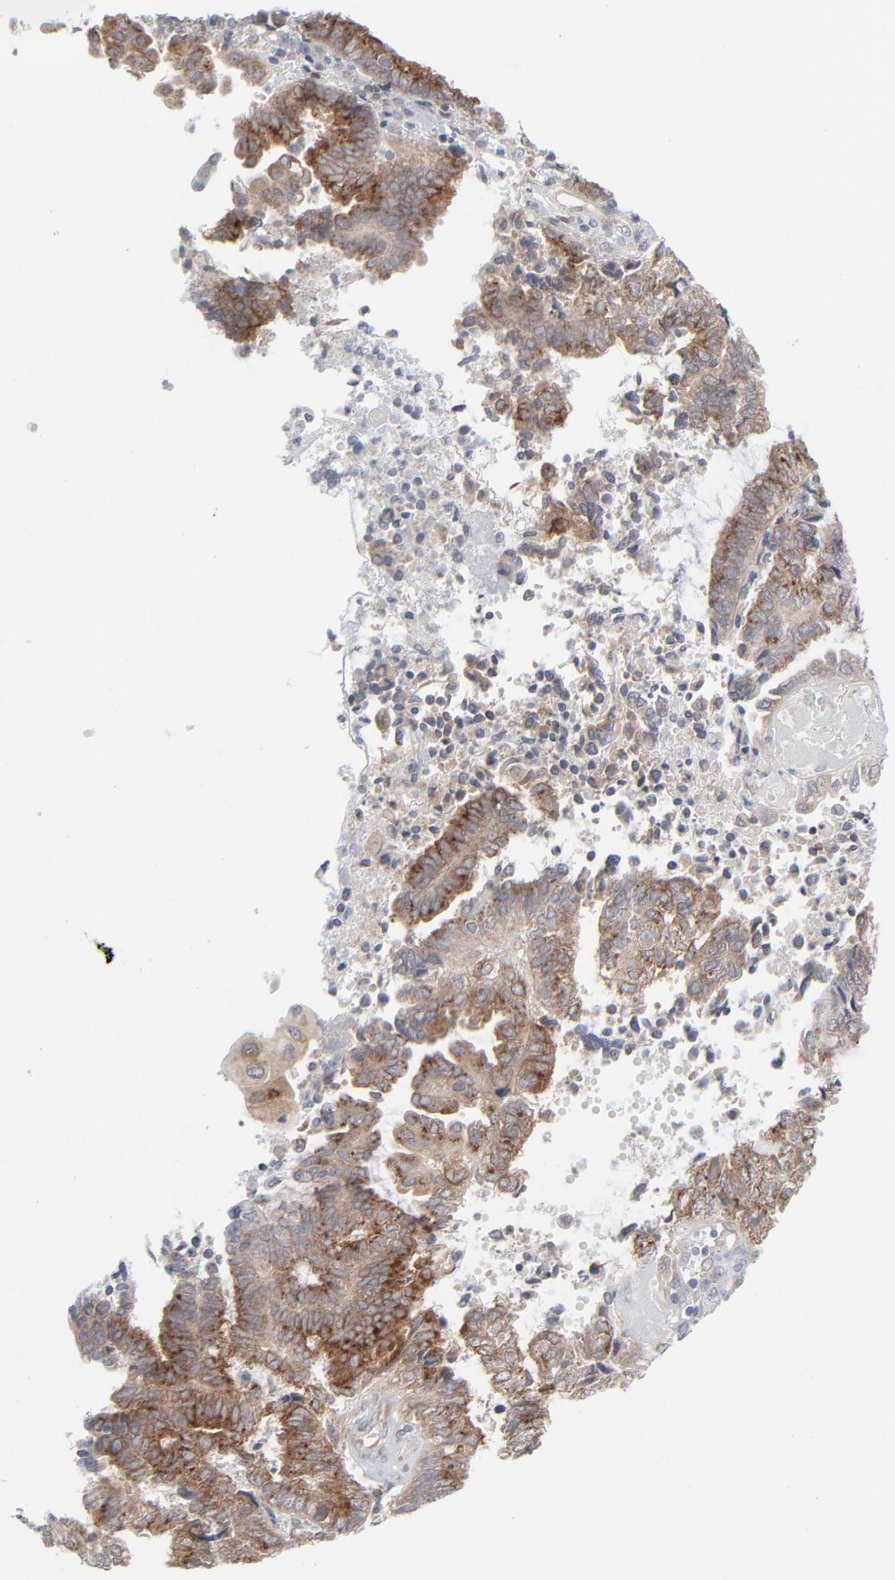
{"staining": {"intensity": "moderate", "quantity": ">75%", "location": "cytoplasmic/membranous"}, "tissue": "endometrial cancer", "cell_type": "Tumor cells", "image_type": "cancer", "snomed": [{"axis": "morphology", "description": "Adenocarcinoma, NOS"}, {"axis": "topography", "description": "Uterus"}, {"axis": "topography", "description": "Endometrium"}], "caption": "Human adenocarcinoma (endometrial) stained for a protein (brown) reveals moderate cytoplasmic/membranous positive positivity in about >75% of tumor cells.", "gene": "KDSR", "patient": {"sex": "female", "age": 70}}